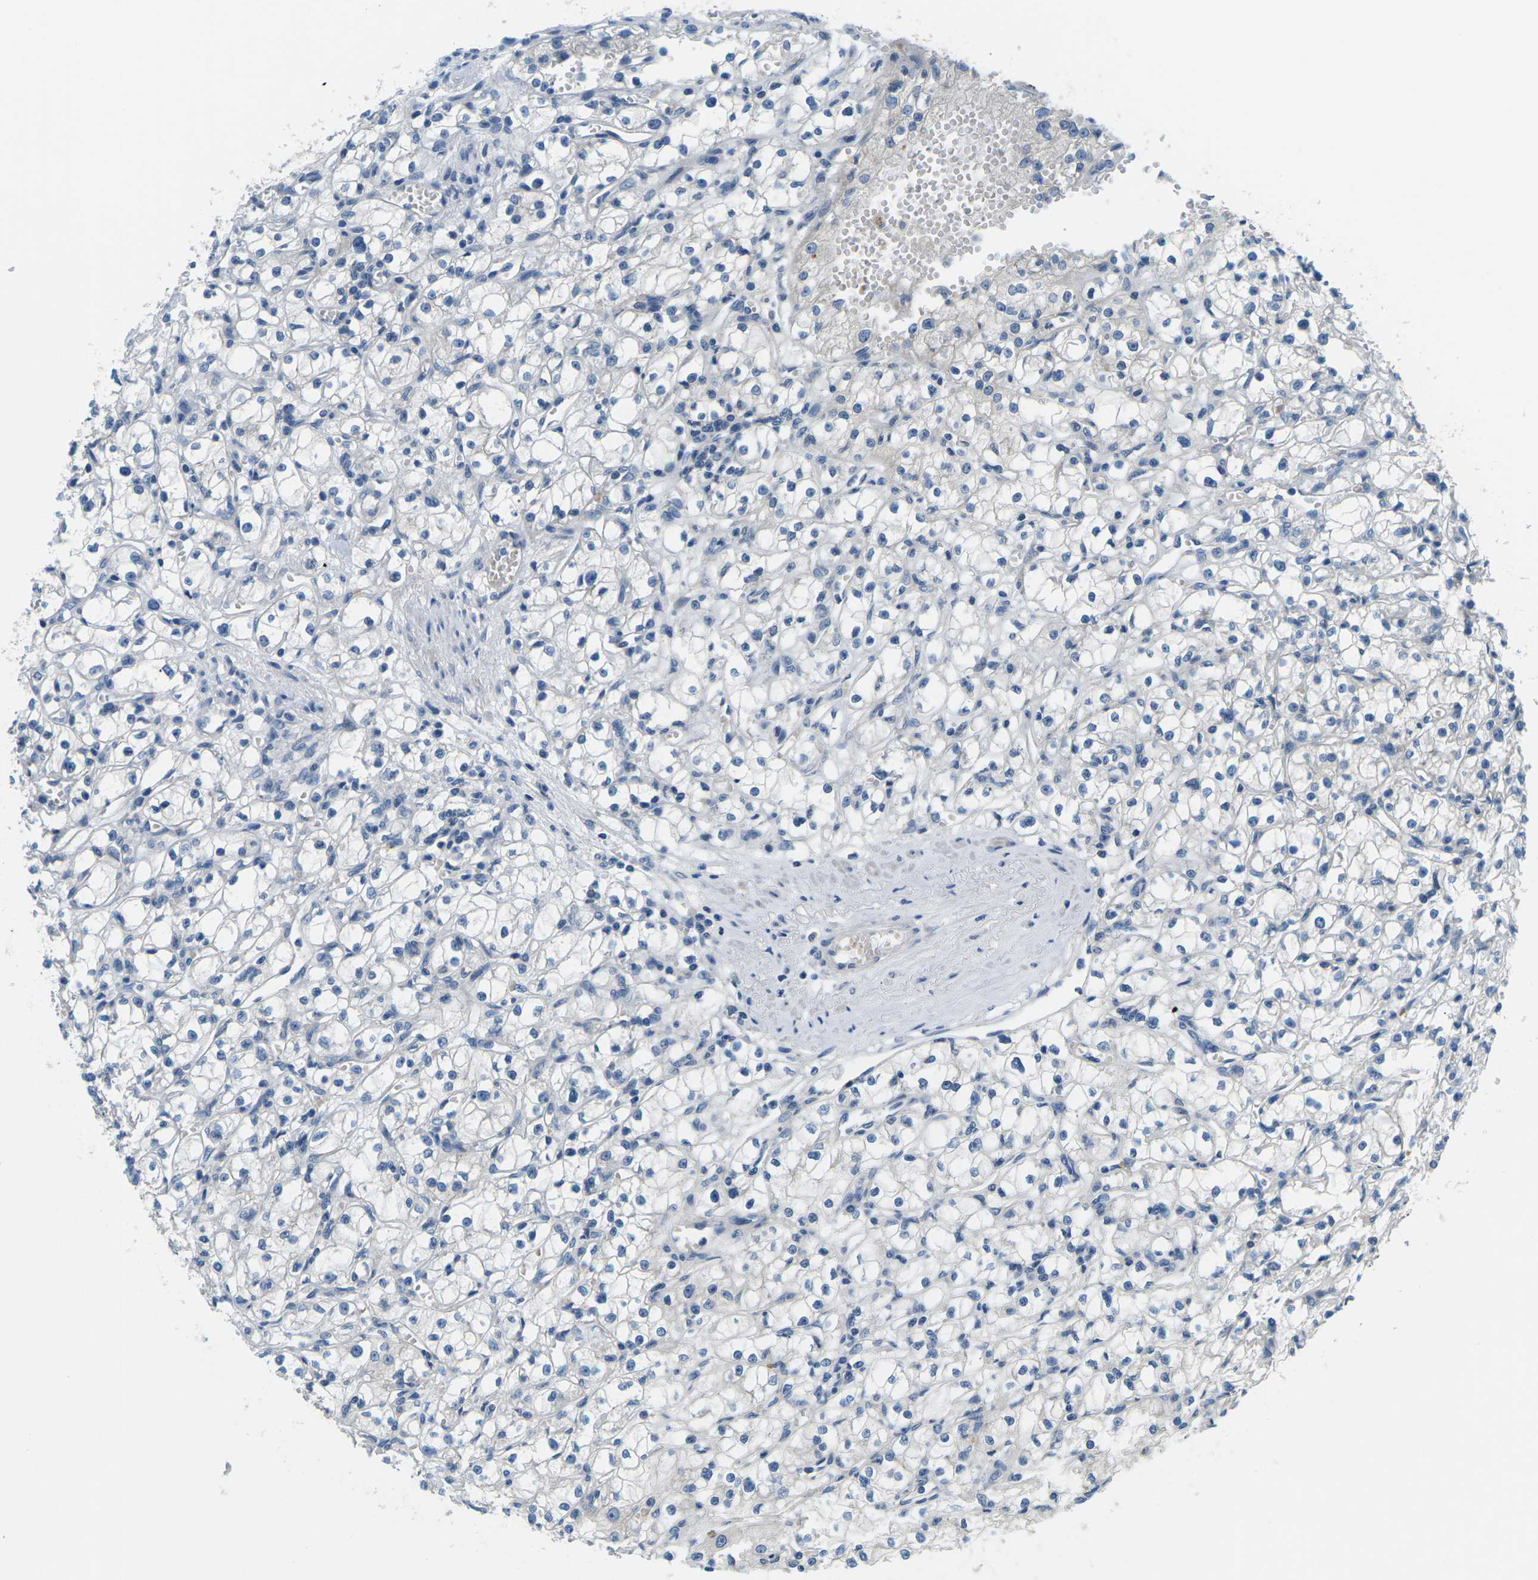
{"staining": {"intensity": "negative", "quantity": "none", "location": "none"}, "tissue": "renal cancer", "cell_type": "Tumor cells", "image_type": "cancer", "snomed": [{"axis": "morphology", "description": "Adenocarcinoma, NOS"}, {"axis": "topography", "description": "Kidney"}], "caption": "Tumor cells are negative for protein expression in human renal cancer.", "gene": "CTNND1", "patient": {"sex": "male", "age": 56}}